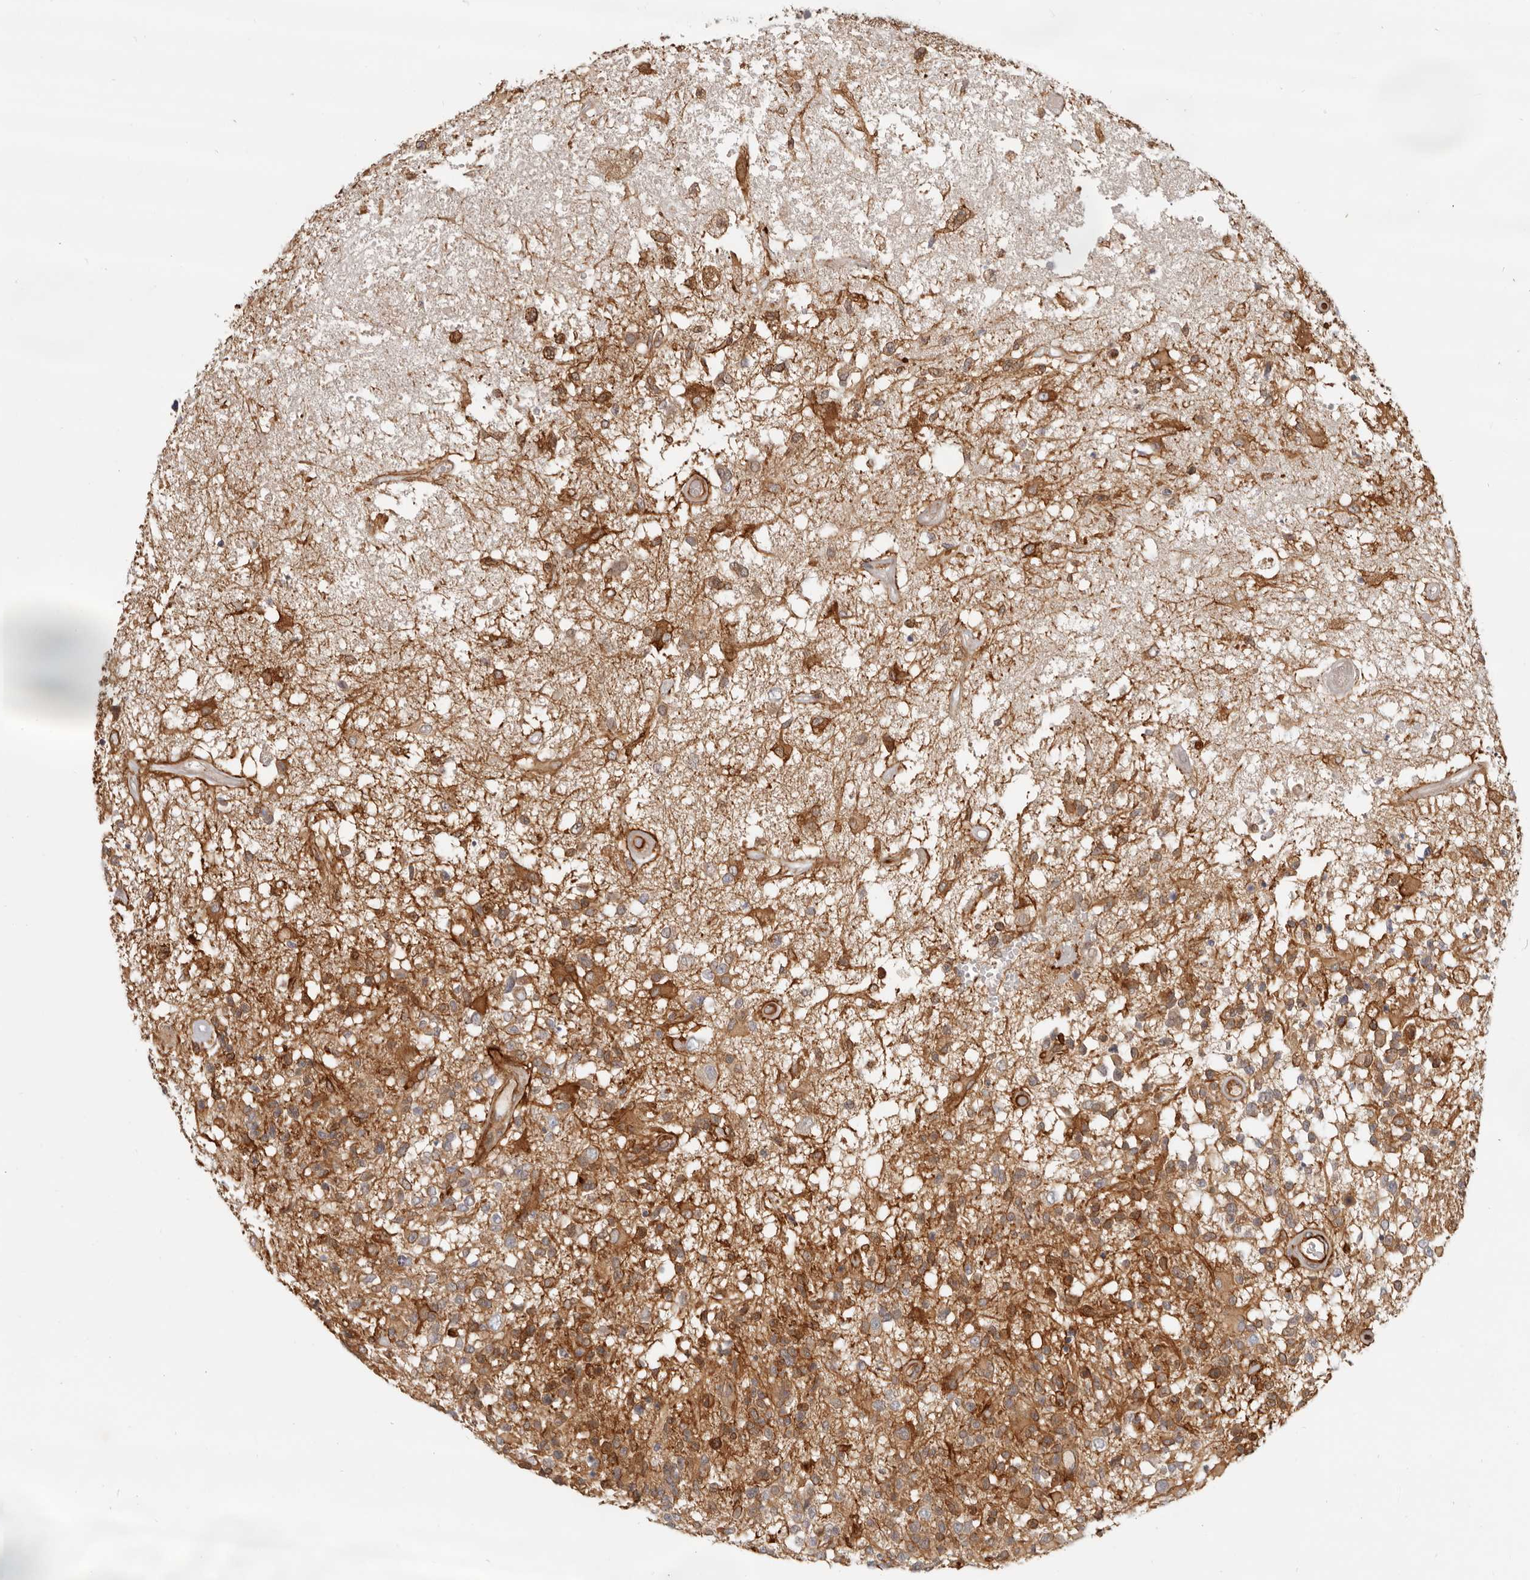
{"staining": {"intensity": "moderate", "quantity": "25%-75%", "location": "cytoplasmic/membranous"}, "tissue": "glioma", "cell_type": "Tumor cells", "image_type": "cancer", "snomed": [{"axis": "morphology", "description": "Glioma, malignant, High grade"}, {"axis": "morphology", "description": "Glioblastoma, NOS"}, {"axis": "topography", "description": "Brain"}], "caption": "Human glioblastoma stained with a brown dye exhibits moderate cytoplasmic/membranous positive staining in approximately 25%-75% of tumor cells.", "gene": "UFSP1", "patient": {"sex": "male", "age": 60}}